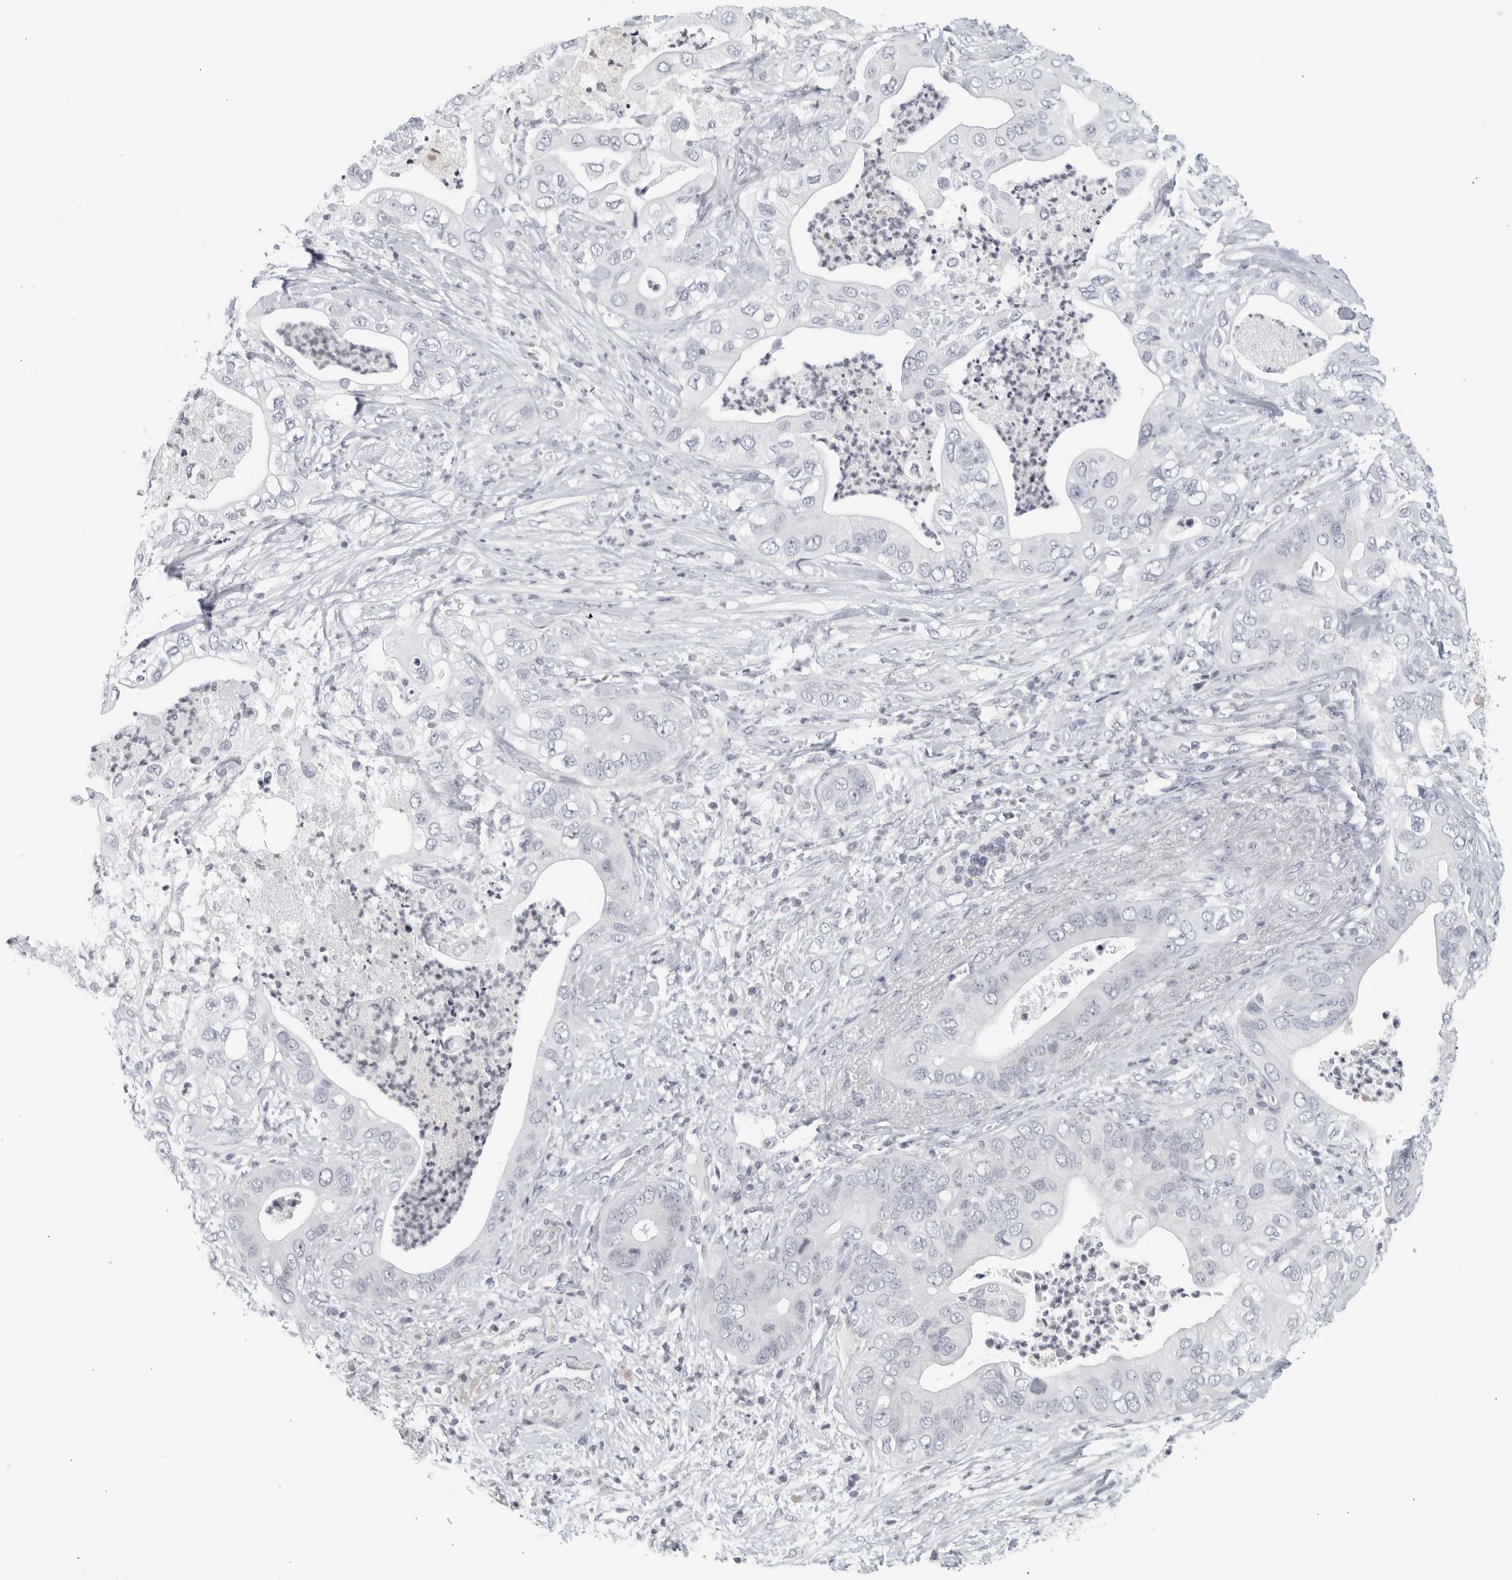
{"staining": {"intensity": "negative", "quantity": "none", "location": "none"}, "tissue": "pancreatic cancer", "cell_type": "Tumor cells", "image_type": "cancer", "snomed": [{"axis": "morphology", "description": "Adenocarcinoma, NOS"}, {"axis": "topography", "description": "Pancreas"}], "caption": "Protein analysis of pancreatic cancer (adenocarcinoma) exhibits no significant staining in tumor cells.", "gene": "MATN1", "patient": {"sex": "female", "age": 78}}